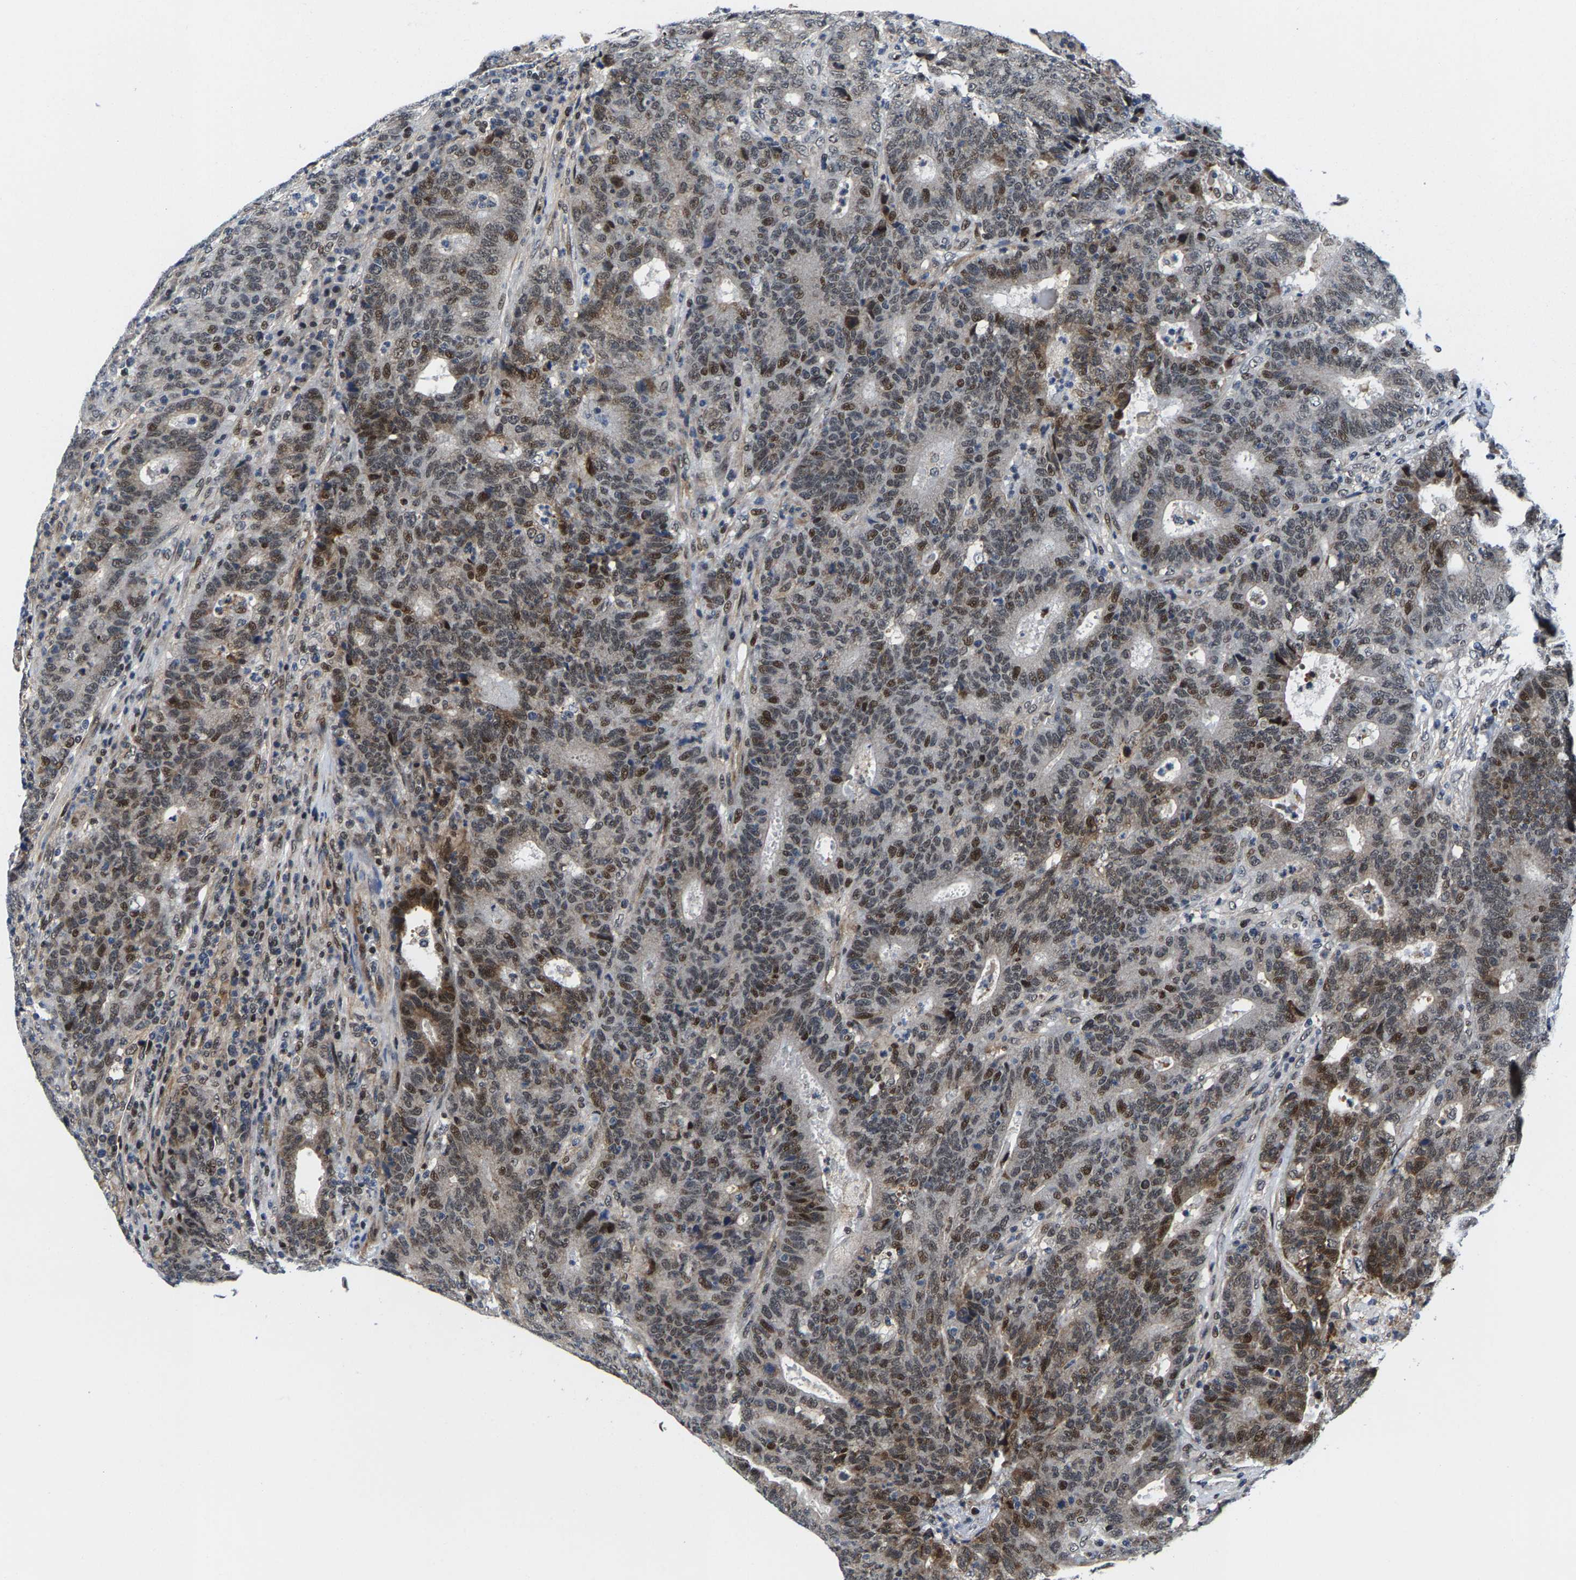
{"staining": {"intensity": "moderate", "quantity": "25%-75%", "location": "cytoplasmic/membranous,nuclear"}, "tissue": "colorectal cancer", "cell_type": "Tumor cells", "image_type": "cancer", "snomed": [{"axis": "morphology", "description": "Adenocarcinoma, NOS"}, {"axis": "topography", "description": "Colon"}], "caption": "Colorectal cancer (adenocarcinoma) stained for a protein (brown) displays moderate cytoplasmic/membranous and nuclear positive positivity in about 25%-75% of tumor cells.", "gene": "GTPBP10", "patient": {"sex": "female", "age": 75}}